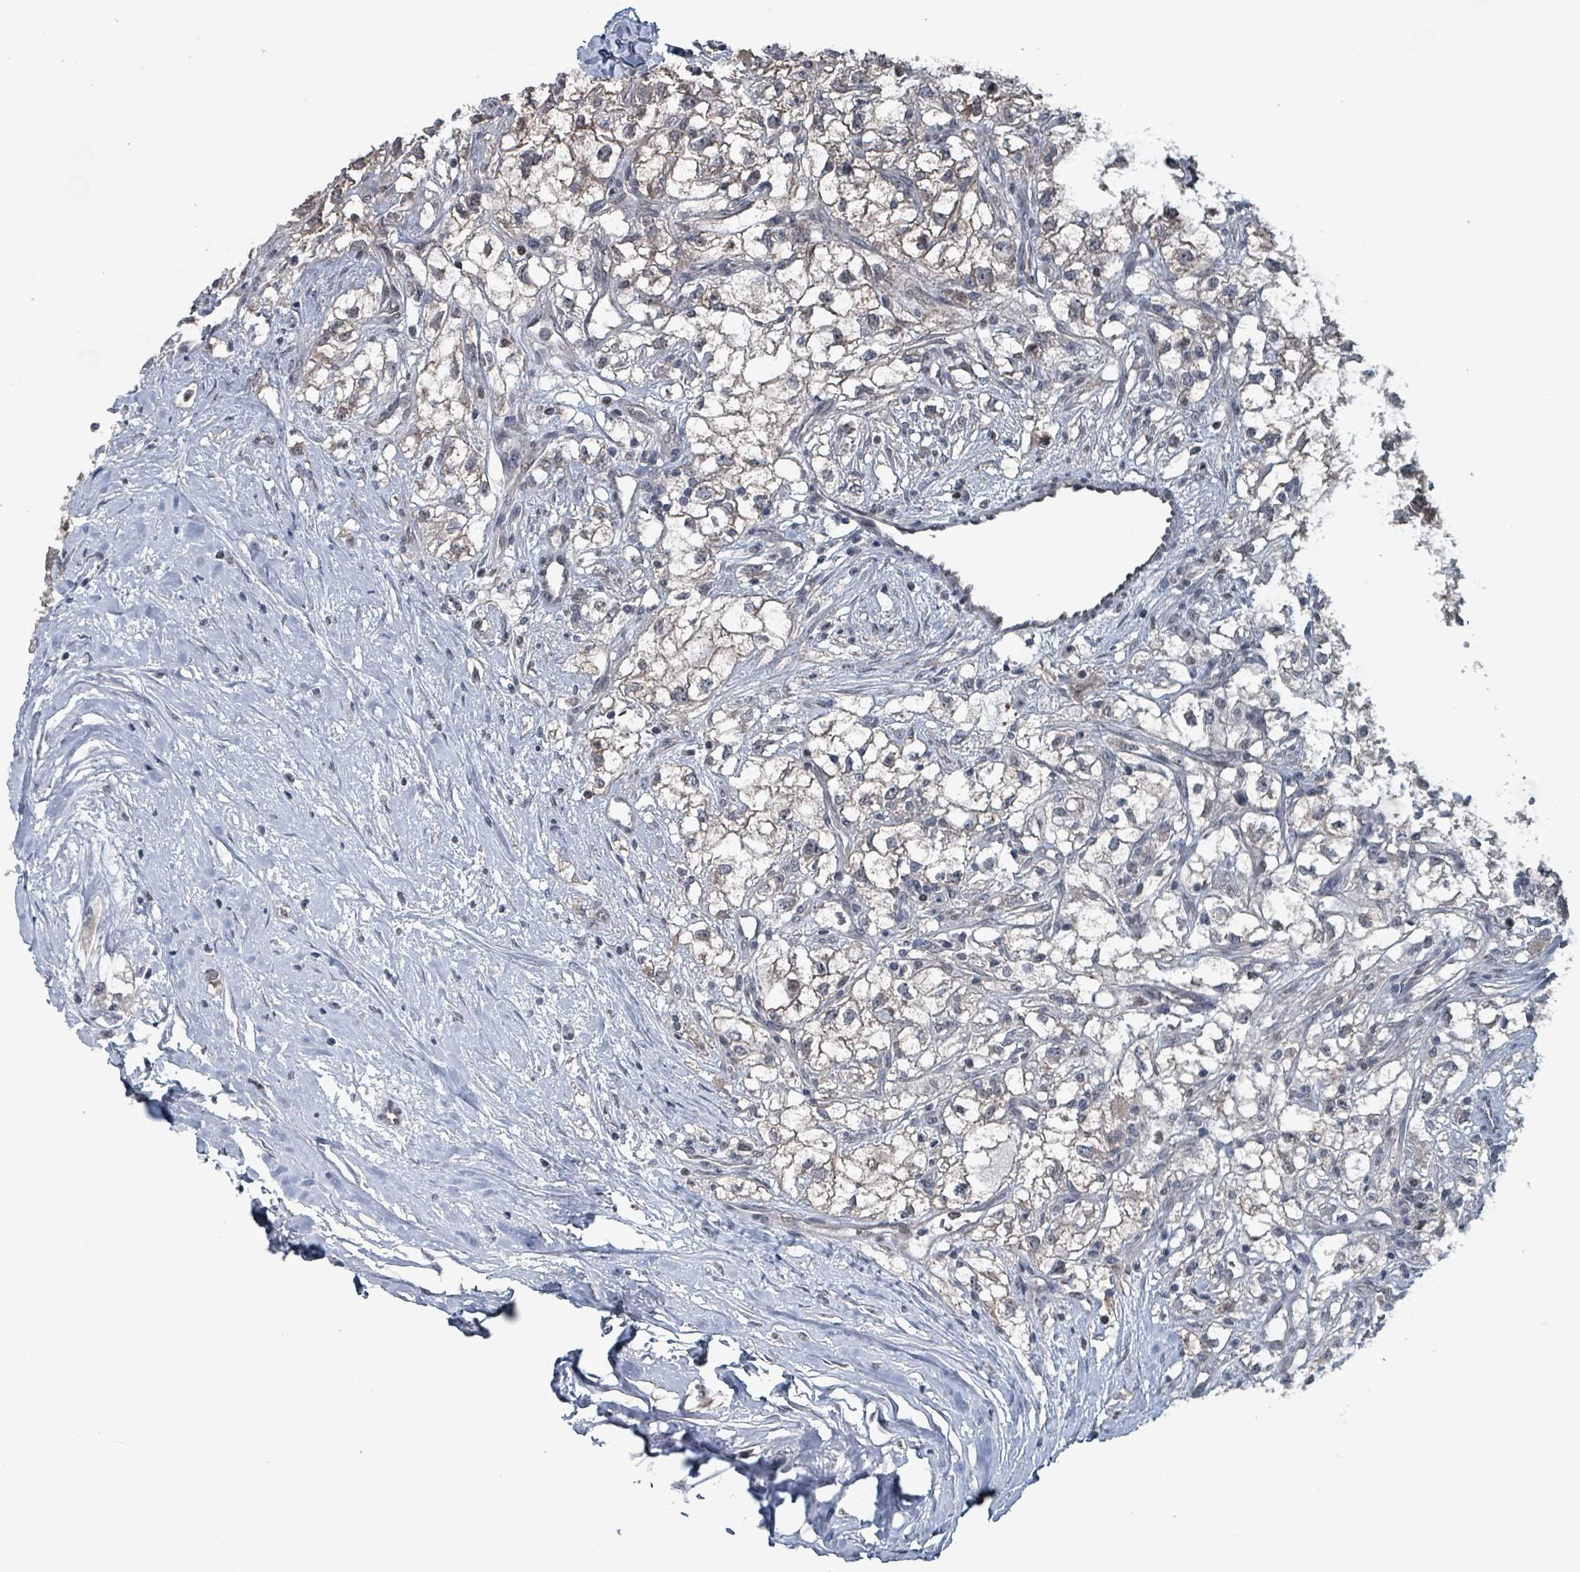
{"staining": {"intensity": "weak", "quantity": "<25%", "location": "cytoplasmic/membranous"}, "tissue": "renal cancer", "cell_type": "Tumor cells", "image_type": "cancer", "snomed": [{"axis": "morphology", "description": "Adenocarcinoma, NOS"}, {"axis": "topography", "description": "Kidney"}], "caption": "Human renal cancer stained for a protein using immunohistochemistry demonstrates no positivity in tumor cells.", "gene": "BIVM", "patient": {"sex": "male", "age": 59}}